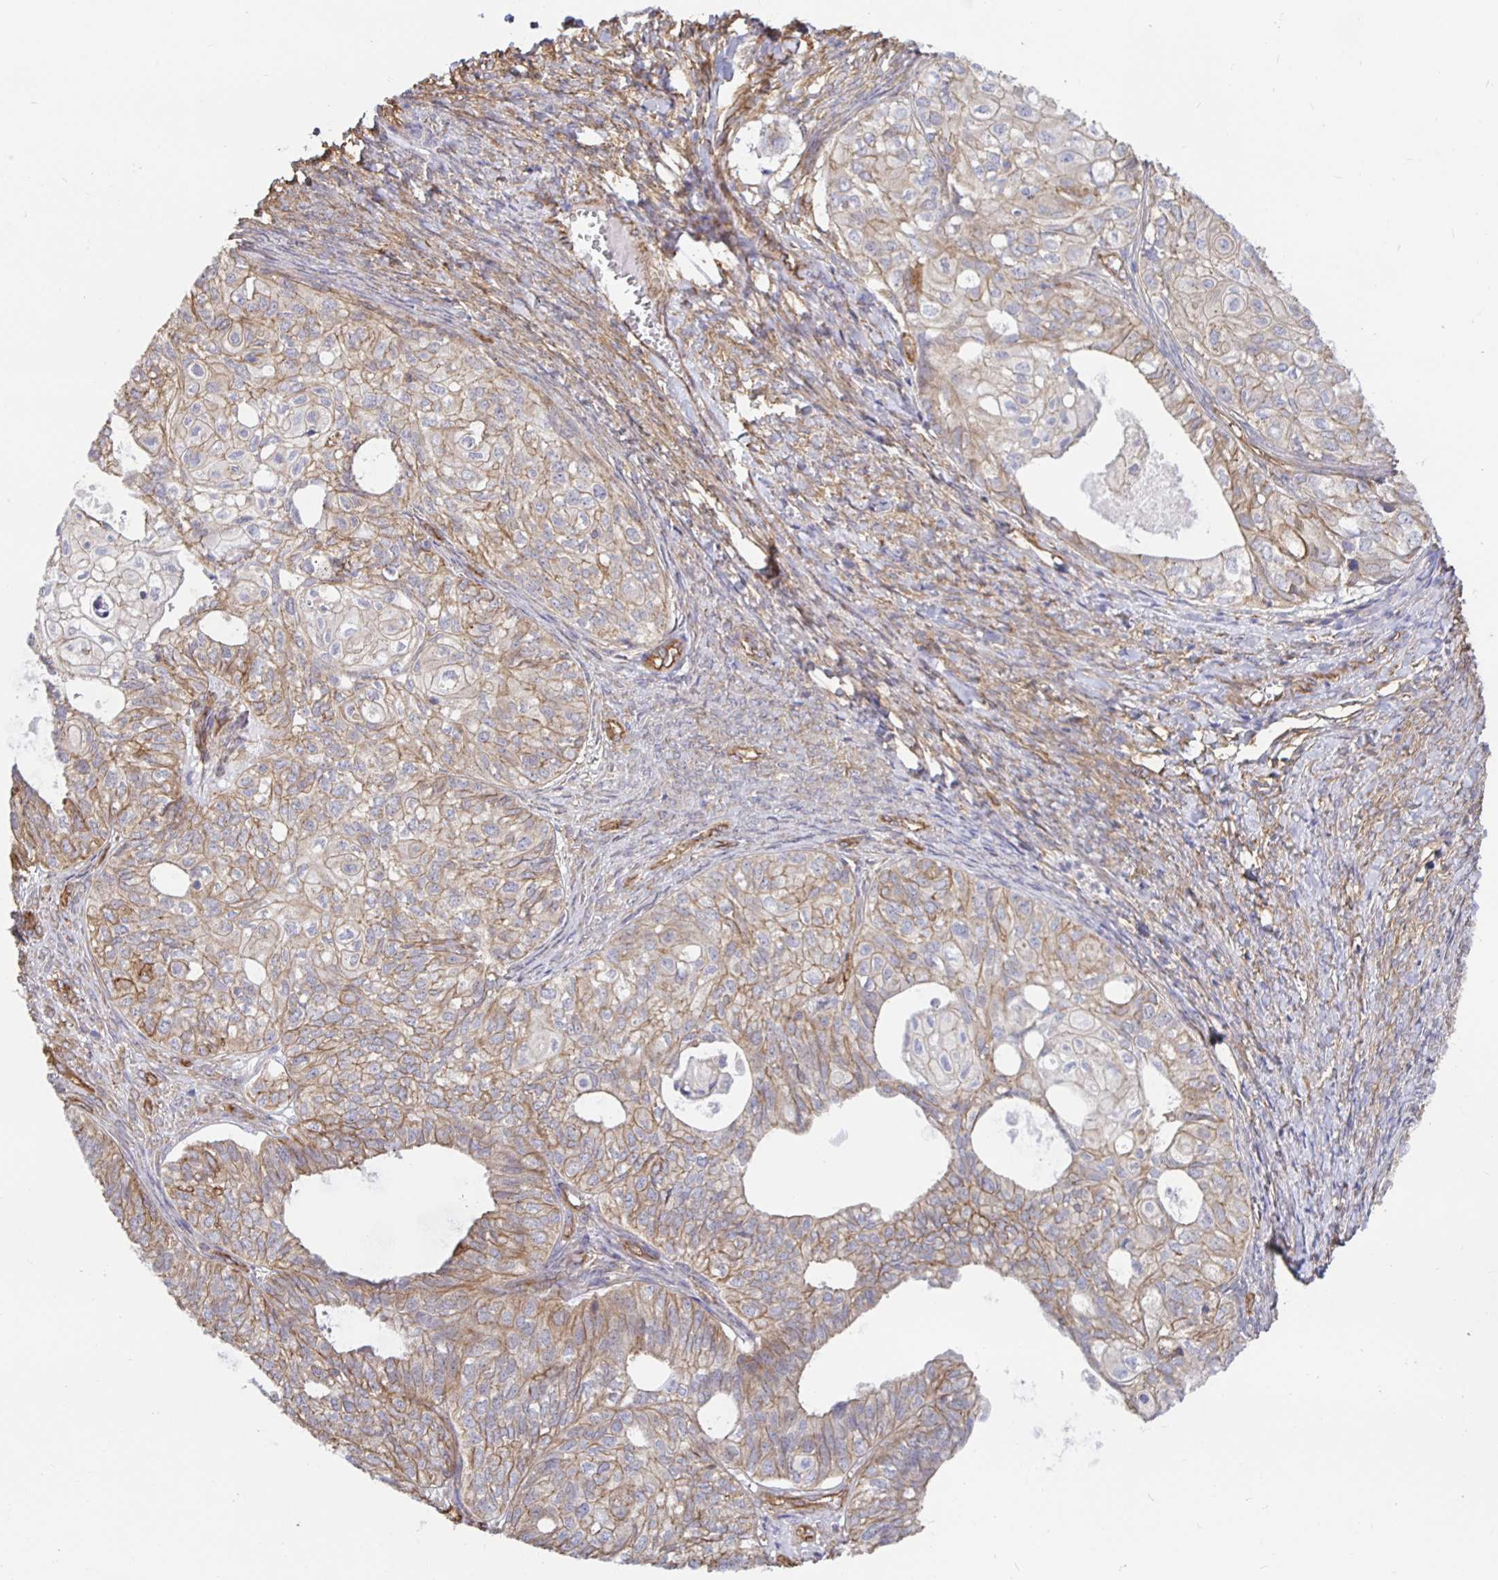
{"staining": {"intensity": "weak", "quantity": ">75%", "location": "cytoplasmic/membranous"}, "tissue": "ovarian cancer", "cell_type": "Tumor cells", "image_type": "cancer", "snomed": [{"axis": "morphology", "description": "Carcinoma, endometroid"}, {"axis": "topography", "description": "Ovary"}], "caption": "This histopathology image shows IHC staining of ovarian cancer, with low weak cytoplasmic/membranous positivity in about >75% of tumor cells.", "gene": "ARHGEF39", "patient": {"sex": "female", "age": 64}}